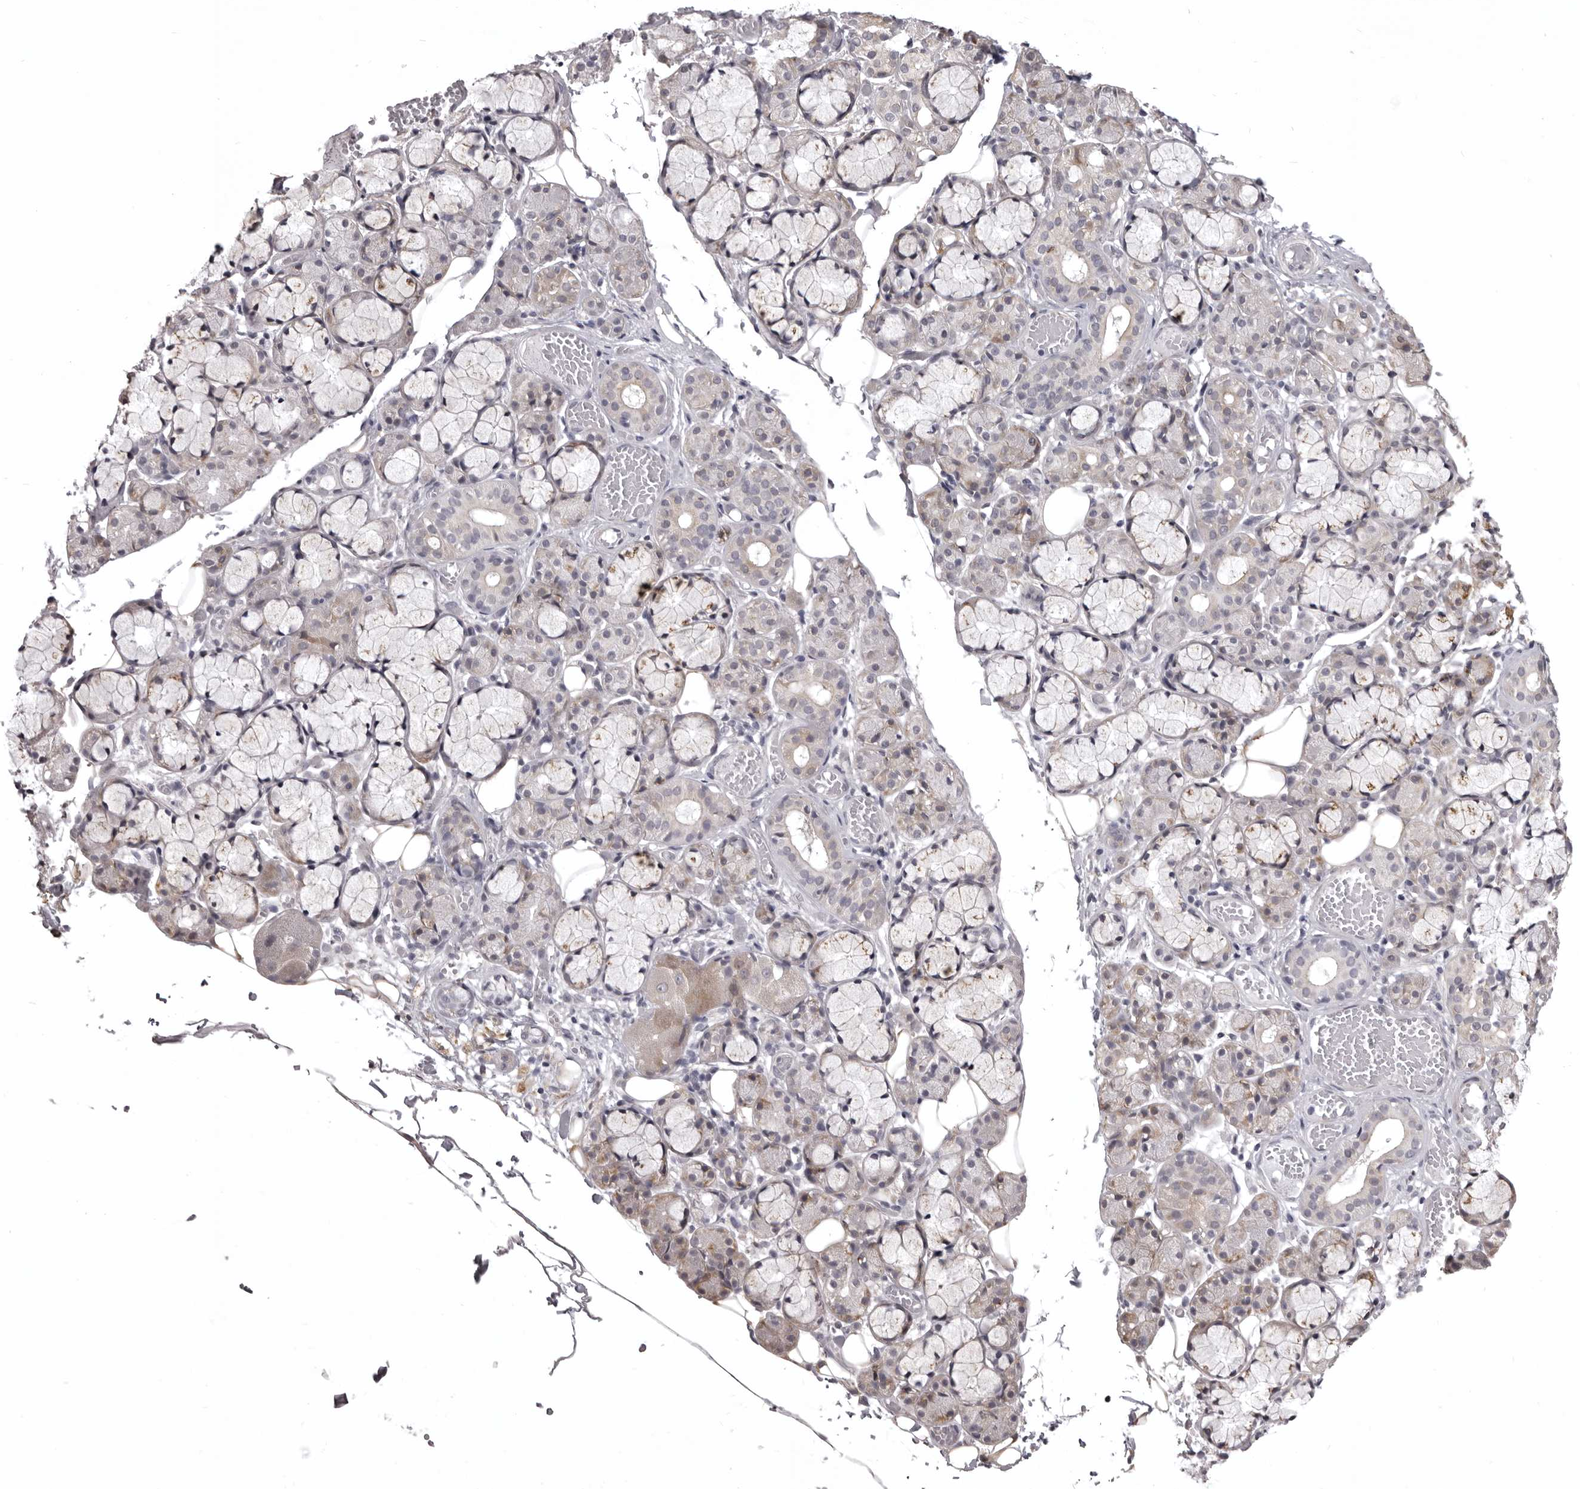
{"staining": {"intensity": "weak", "quantity": "25%-75%", "location": "cytoplasmic/membranous"}, "tissue": "salivary gland", "cell_type": "Glandular cells", "image_type": "normal", "snomed": [{"axis": "morphology", "description": "Normal tissue, NOS"}, {"axis": "topography", "description": "Salivary gland"}], "caption": "This is a micrograph of immunohistochemistry staining of unremarkable salivary gland, which shows weak positivity in the cytoplasmic/membranous of glandular cells.", "gene": "NCEH1", "patient": {"sex": "male", "age": 63}}